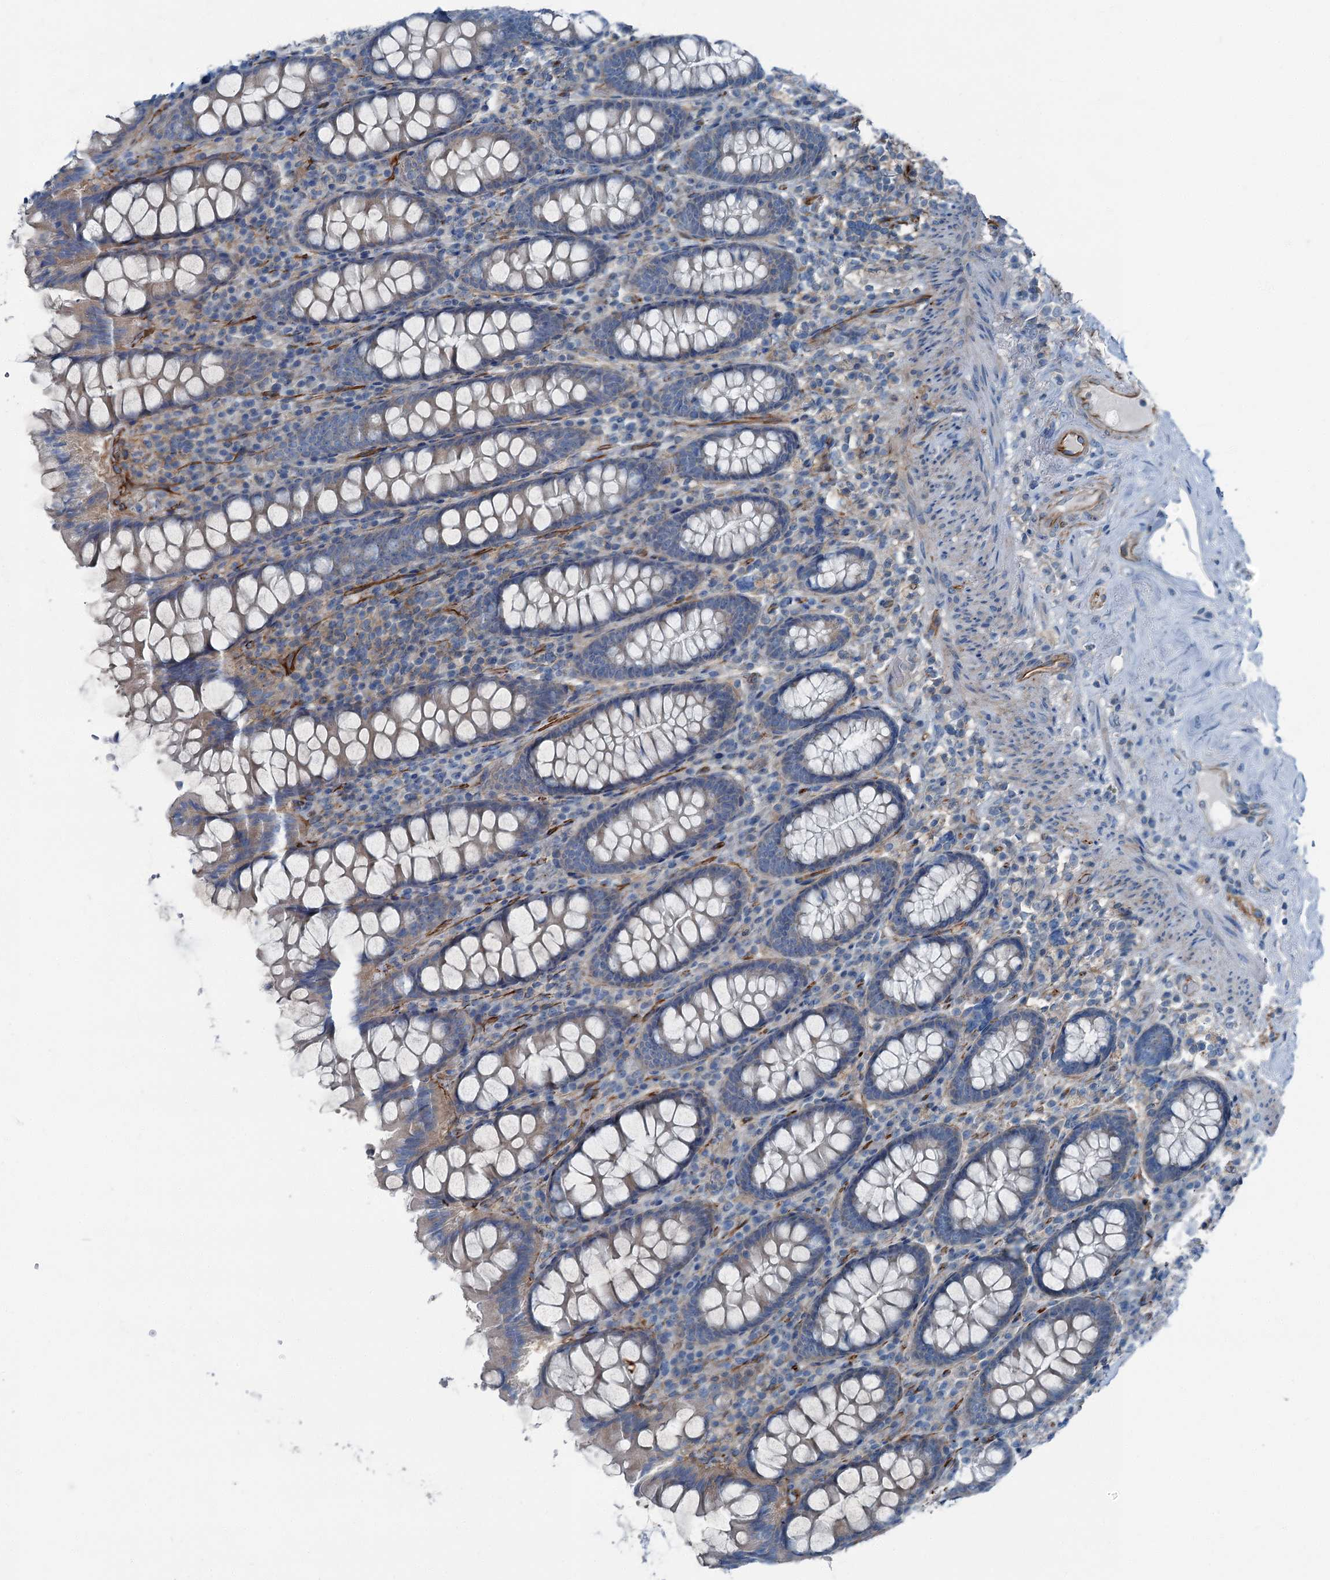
{"staining": {"intensity": "moderate", "quantity": ">75%", "location": "cytoplasmic/membranous"}, "tissue": "colon", "cell_type": "Endothelial cells", "image_type": "normal", "snomed": [{"axis": "morphology", "description": "Normal tissue, NOS"}, {"axis": "topography", "description": "Colon"}], "caption": "Immunohistochemical staining of normal human colon exhibits medium levels of moderate cytoplasmic/membranous expression in about >75% of endothelial cells.", "gene": "AXL", "patient": {"sex": "female", "age": 79}}